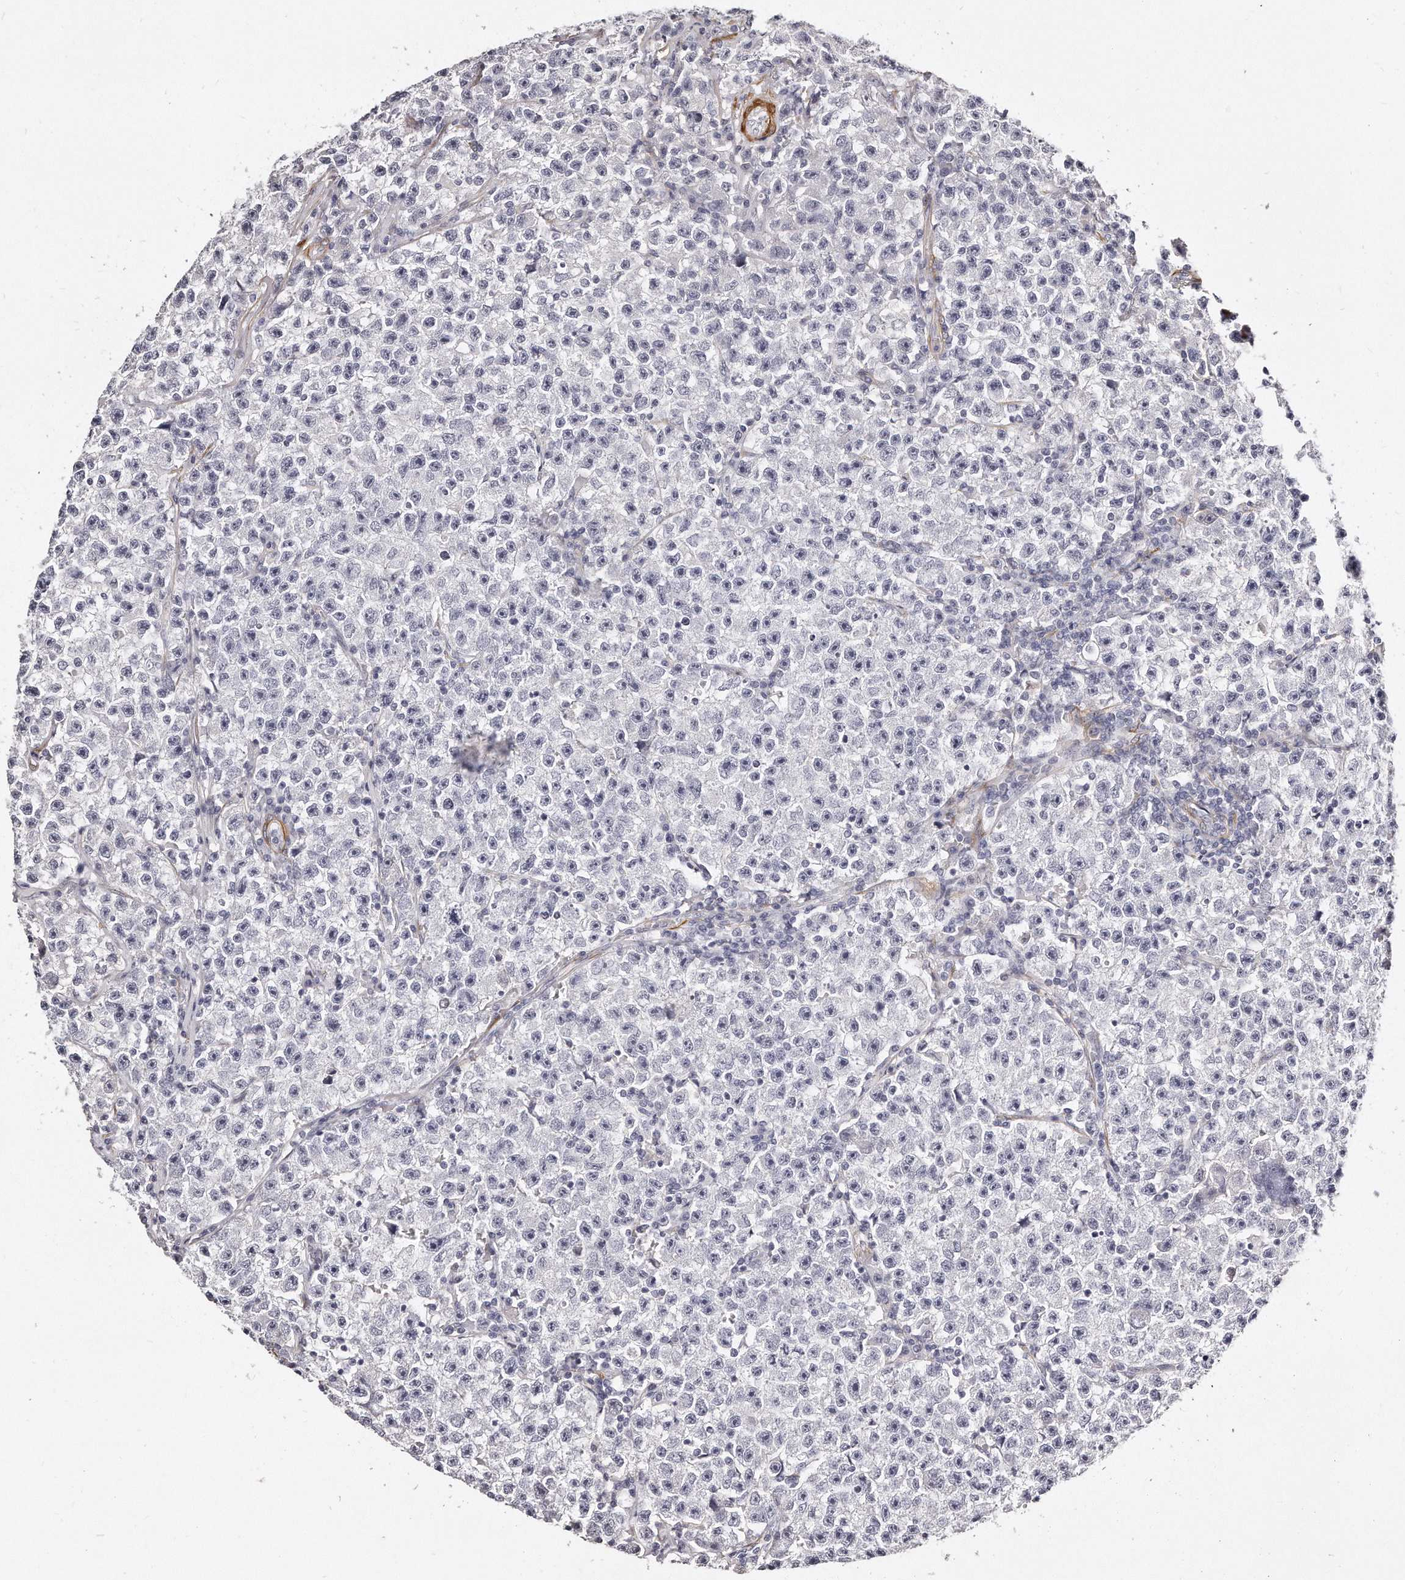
{"staining": {"intensity": "negative", "quantity": "none", "location": "none"}, "tissue": "testis cancer", "cell_type": "Tumor cells", "image_type": "cancer", "snomed": [{"axis": "morphology", "description": "Seminoma, NOS"}, {"axis": "topography", "description": "Testis"}], "caption": "This is a histopathology image of immunohistochemistry staining of seminoma (testis), which shows no positivity in tumor cells. (IHC, brightfield microscopy, high magnification).", "gene": "LMOD1", "patient": {"sex": "male", "age": 22}}